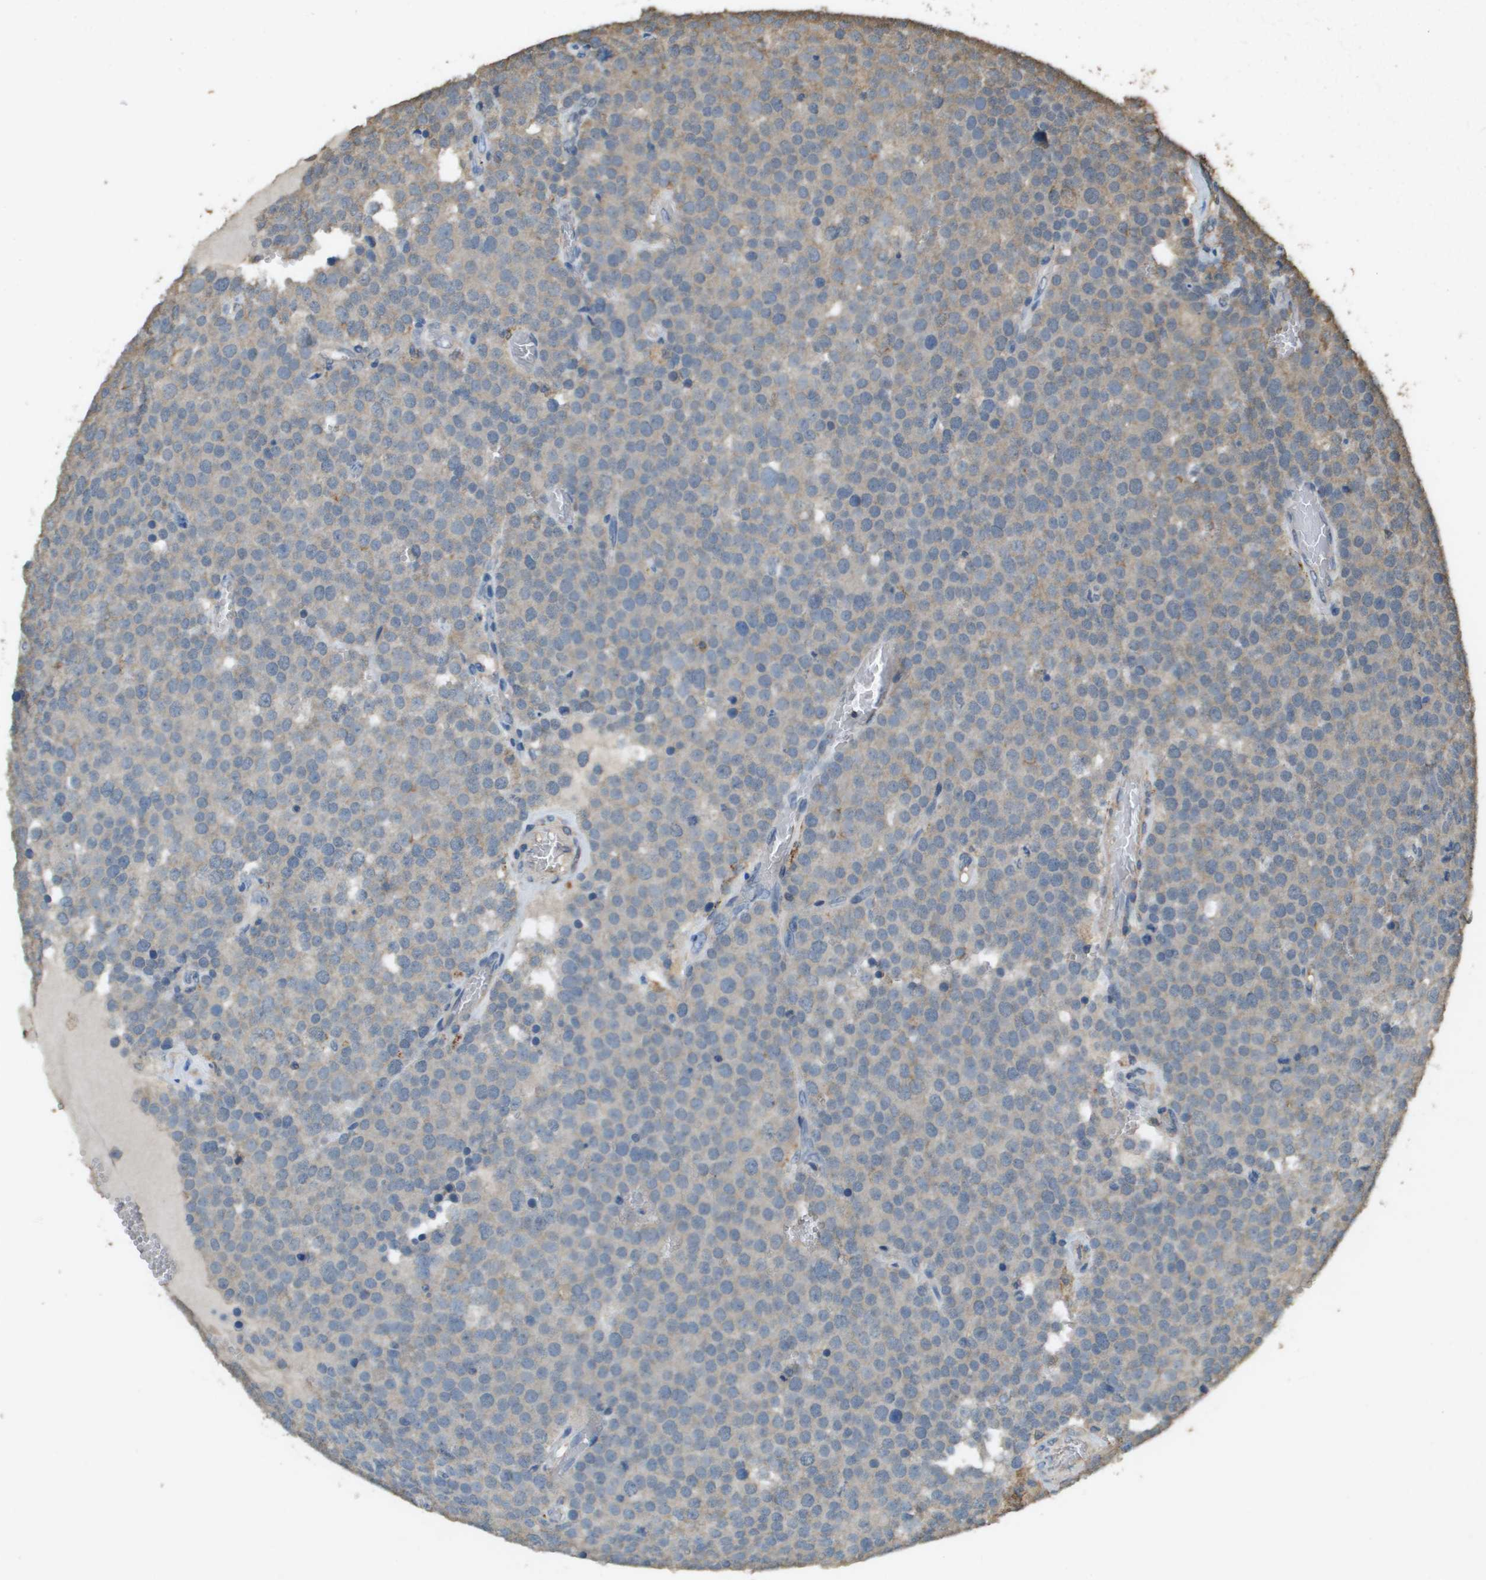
{"staining": {"intensity": "negative", "quantity": "none", "location": "none"}, "tissue": "testis cancer", "cell_type": "Tumor cells", "image_type": "cancer", "snomed": [{"axis": "morphology", "description": "Normal tissue, NOS"}, {"axis": "morphology", "description": "Seminoma, NOS"}, {"axis": "topography", "description": "Testis"}], "caption": "An image of human seminoma (testis) is negative for staining in tumor cells.", "gene": "MS4A7", "patient": {"sex": "male", "age": 71}}